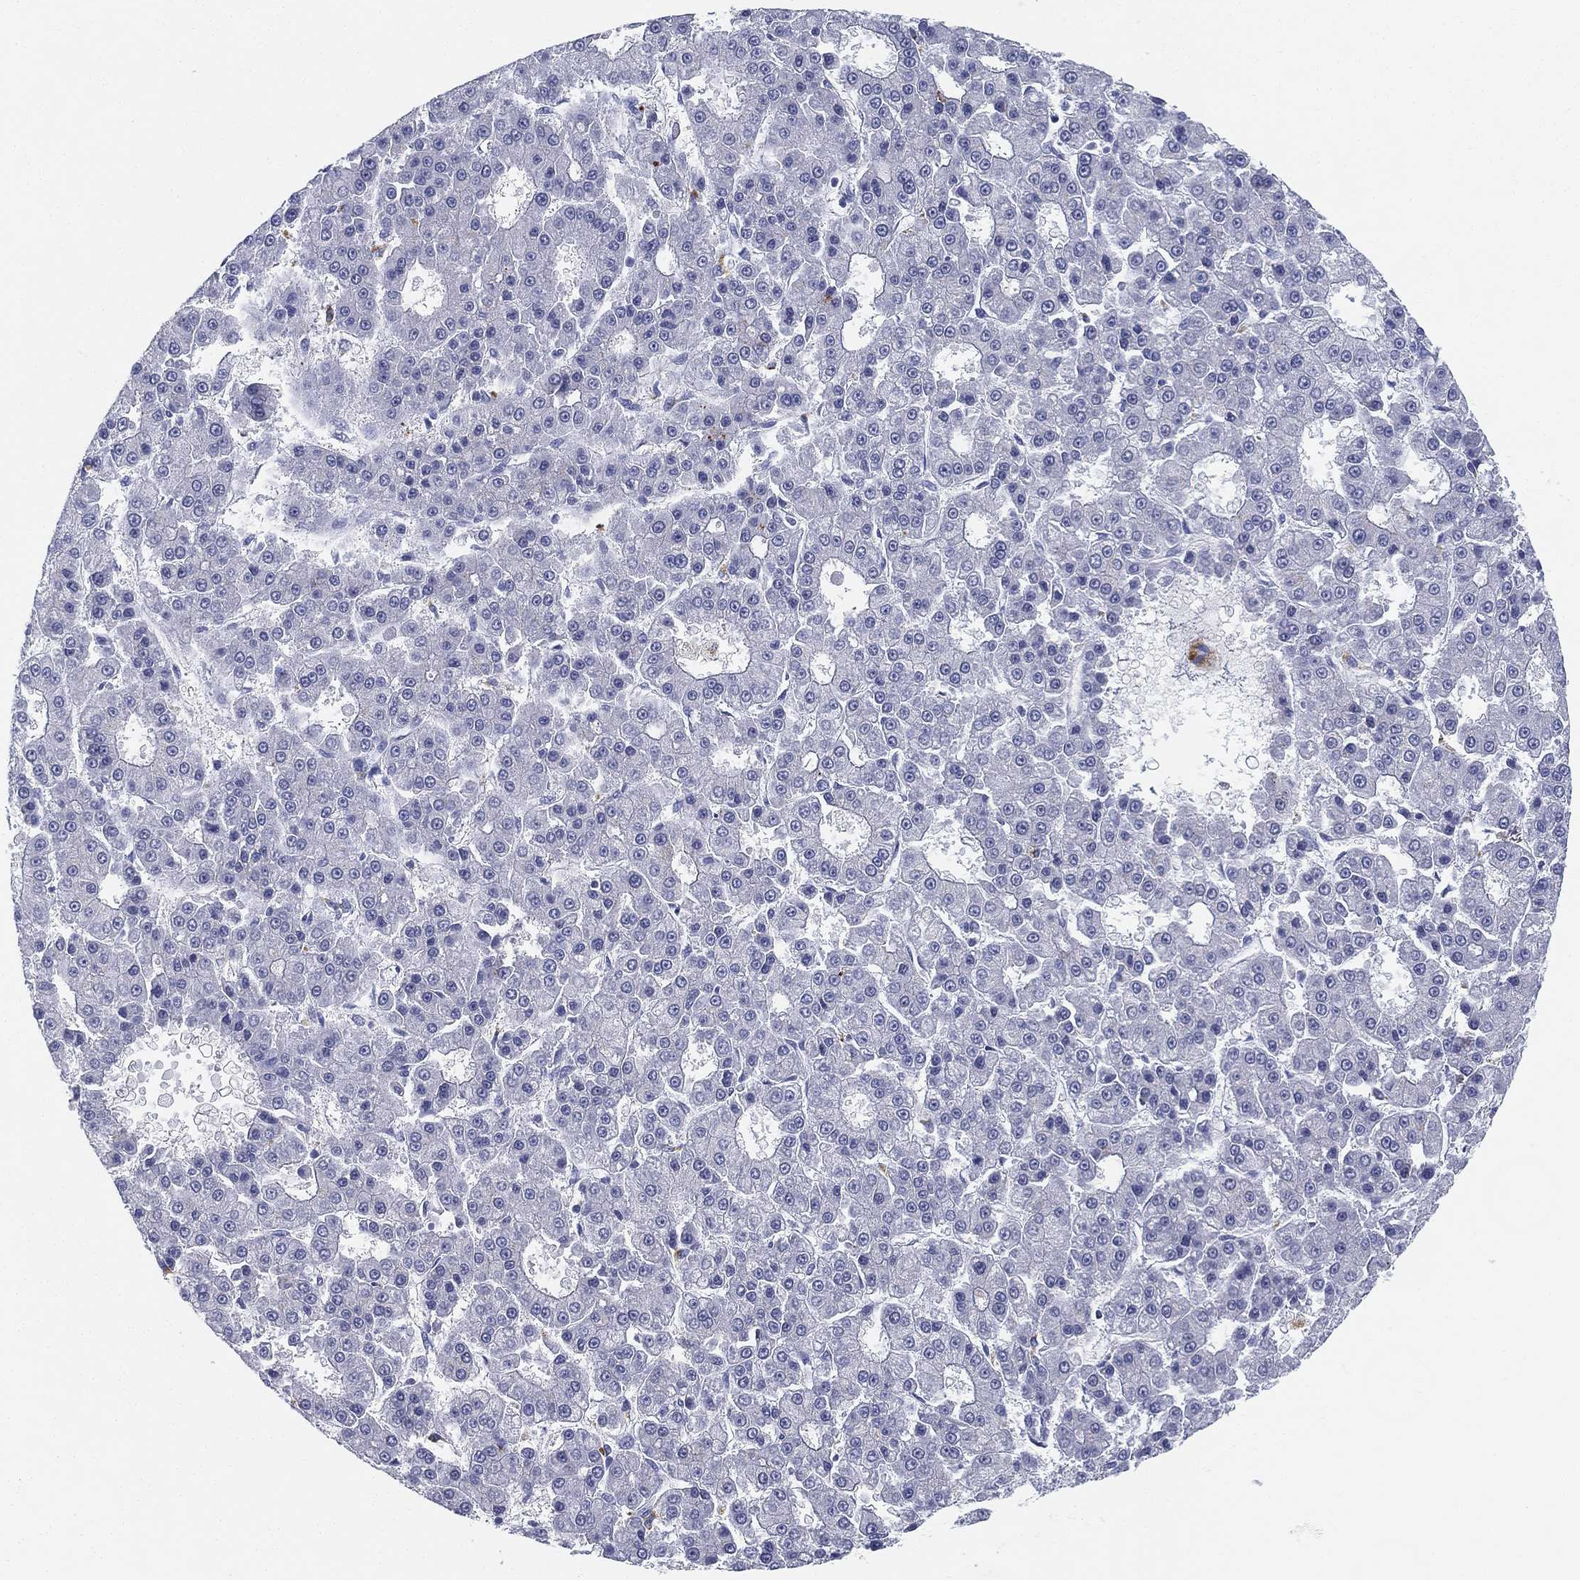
{"staining": {"intensity": "weak", "quantity": "<25%", "location": "cytoplasmic/membranous"}, "tissue": "liver cancer", "cell_type": "Tumor cells", "image_type": "cancer", "snomed": [{"axis": "morphology", "description": "Carcinoma, Hepatocellular, NOS"}, {"axis": "topography", "description": "Liver"}], "caption": "Liver cancer was stained to show a protein in brown. There is no significant expression in tumor cells.", "gene": "NPC2", "patient": {"sex": "male", "age": 70}}